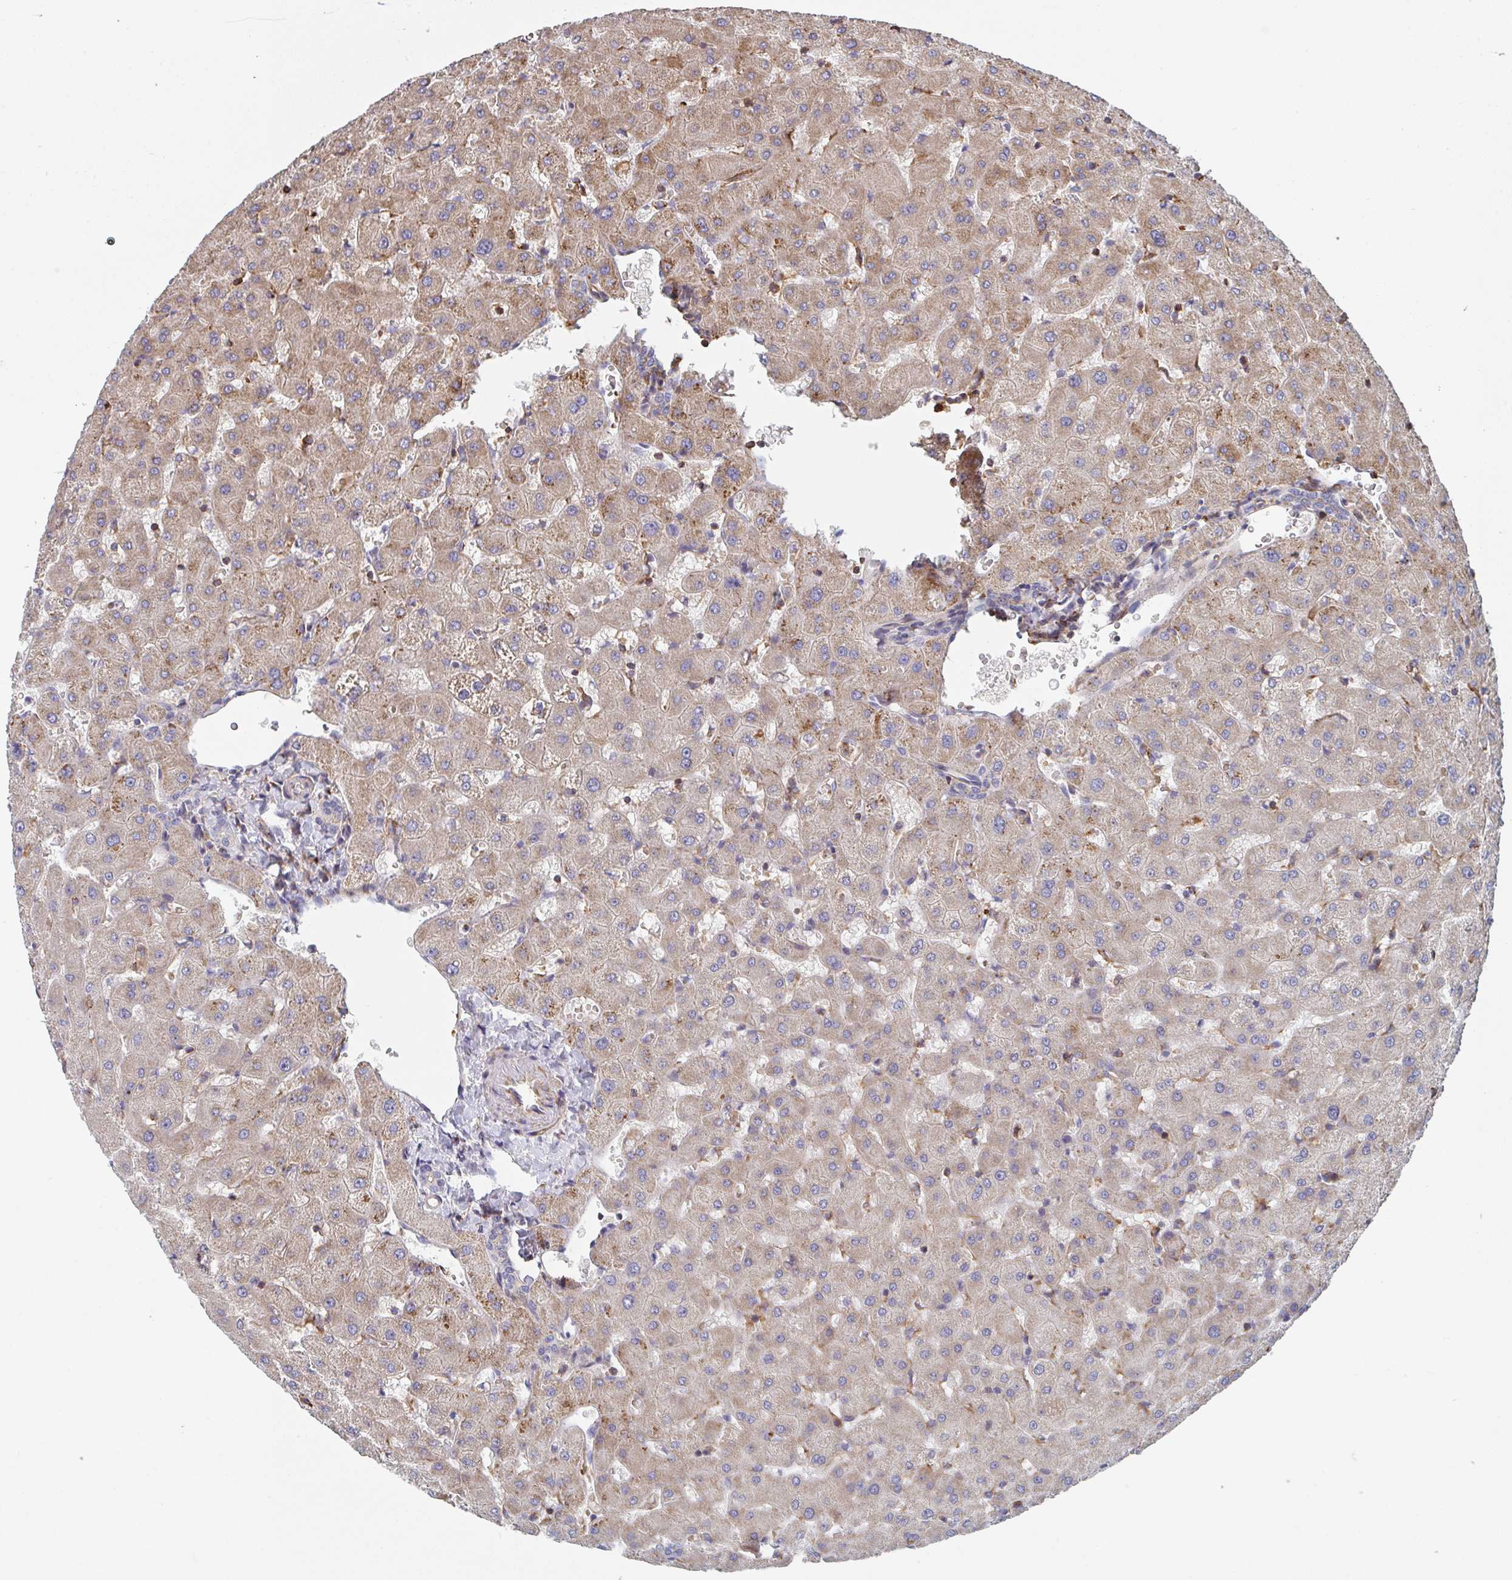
{"staining": {"intensity": "negative", "quantity": "none", "location": "none"}, "tissue": "liver", "cell_type": "Cholangiocytes", "image_type": "normal", "snomed": [{"axis": "morphology", "description": "Normal tissue, NOS"}, {"axis": "topography", "description": "Liver"}], "caption": "A micrograph of liver stained for a protein exhibits no brown staining in cholangiocytes. (DAB (3,3'-diaminobenzidine) IHC with hematoxylin counter stain).", "gene": "FZD2", "patient": {"sex": "female", "age": 63}}